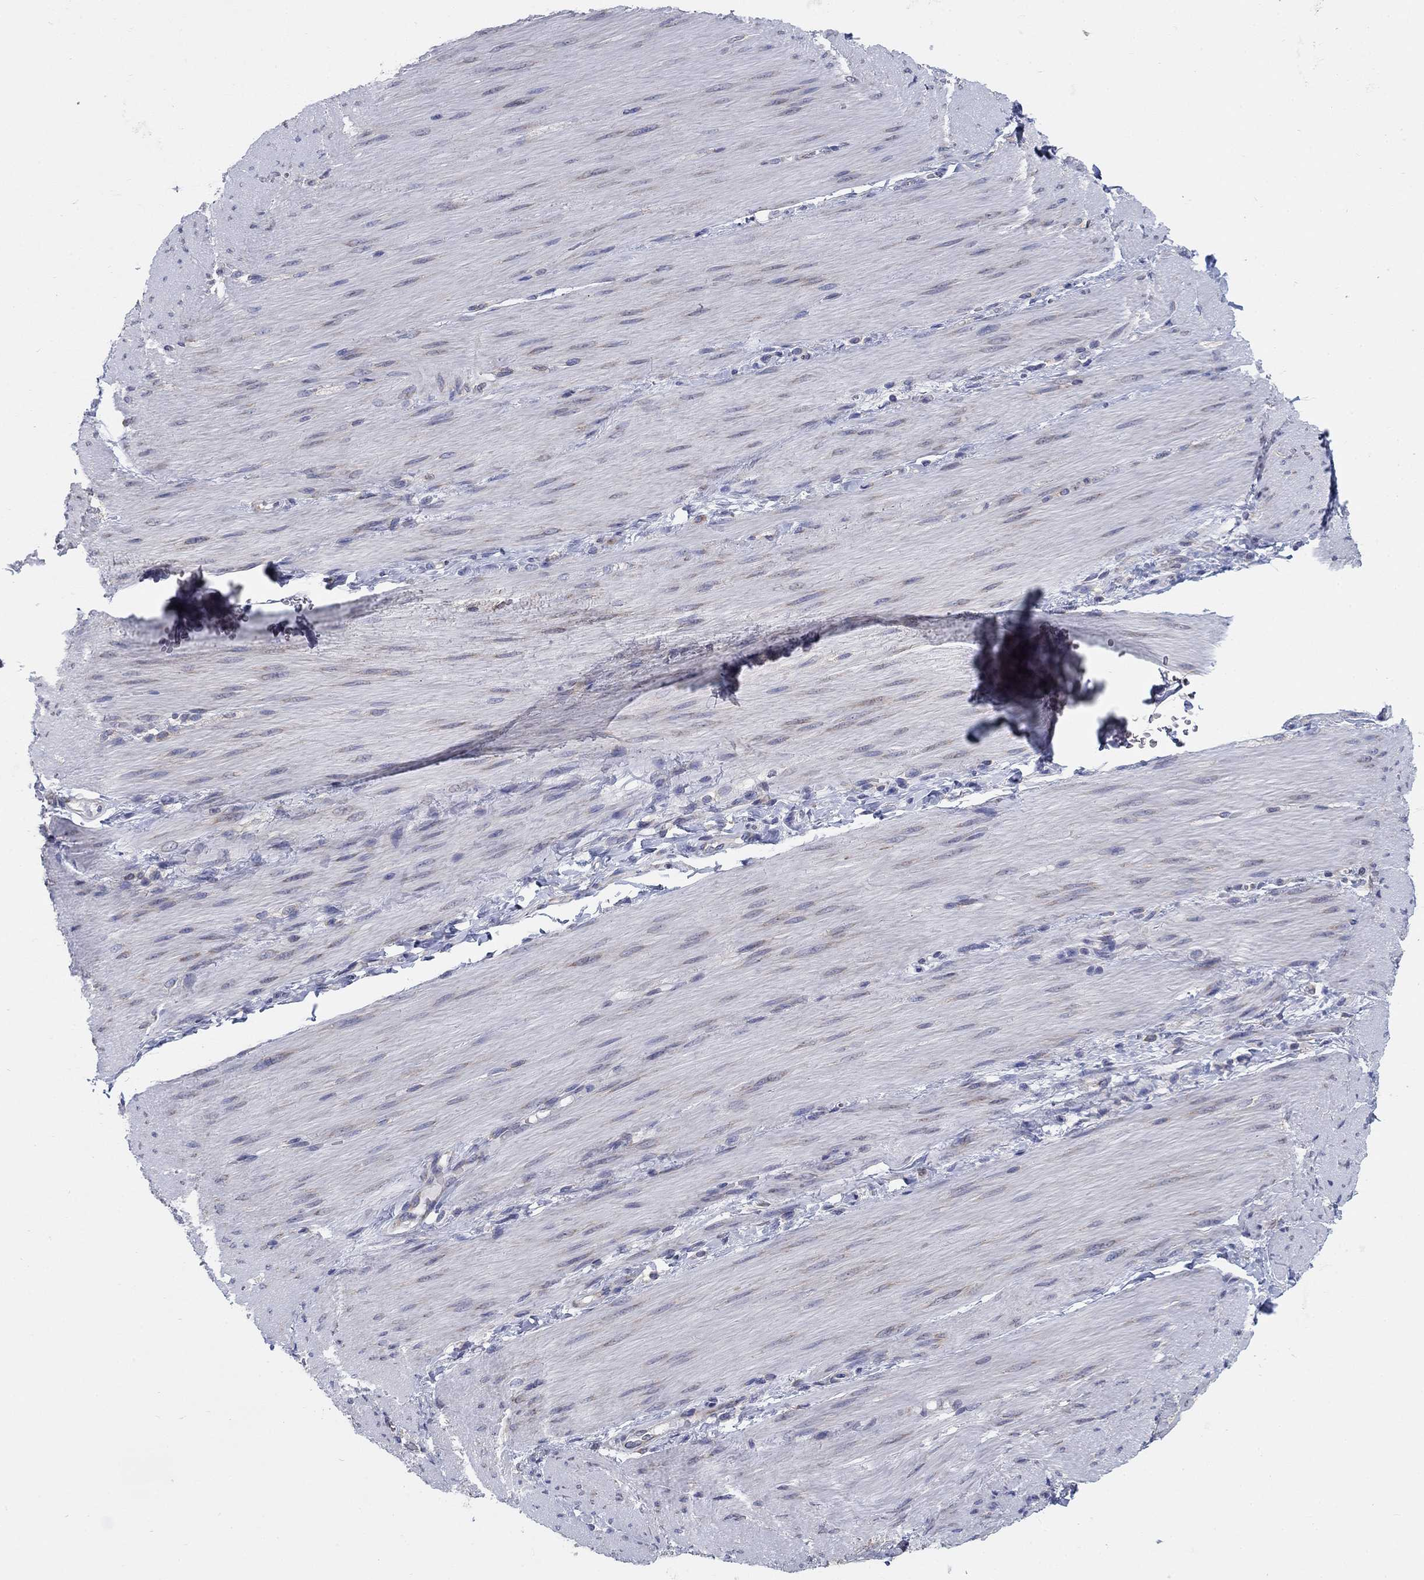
{"staining": {"intensity": "negative", "quantity": "none", "location": "none"}, "tissue": "adipose tissue", "cell_type": "Adipocytes", "image_type": "normal", "snomed": [{"axis": "morphology", "description": "Normal tissue, NOS"}, {"axis": "topography", "description": "Smooth muscle"}, {"axis": "topography", "description": "Duodenum"}, {"axis": "topography", "description": "Peripheral nerve tissue"}], "caption": "Immunohistochemistry (IHC) photomicrograph of unremarkable adipose tissue: human adipose tissue stained with DAB displays no significant protein expression in adipocytes. Brightfield microscopy of immunohistochemistry (IHC) stained with DAB (3,3'-diaminobenzidine) (brown) and hematoxylin (blue), captured at high magnification.", "gene": "TMEM59", "patient": {"sex": "female", "age": 61}}